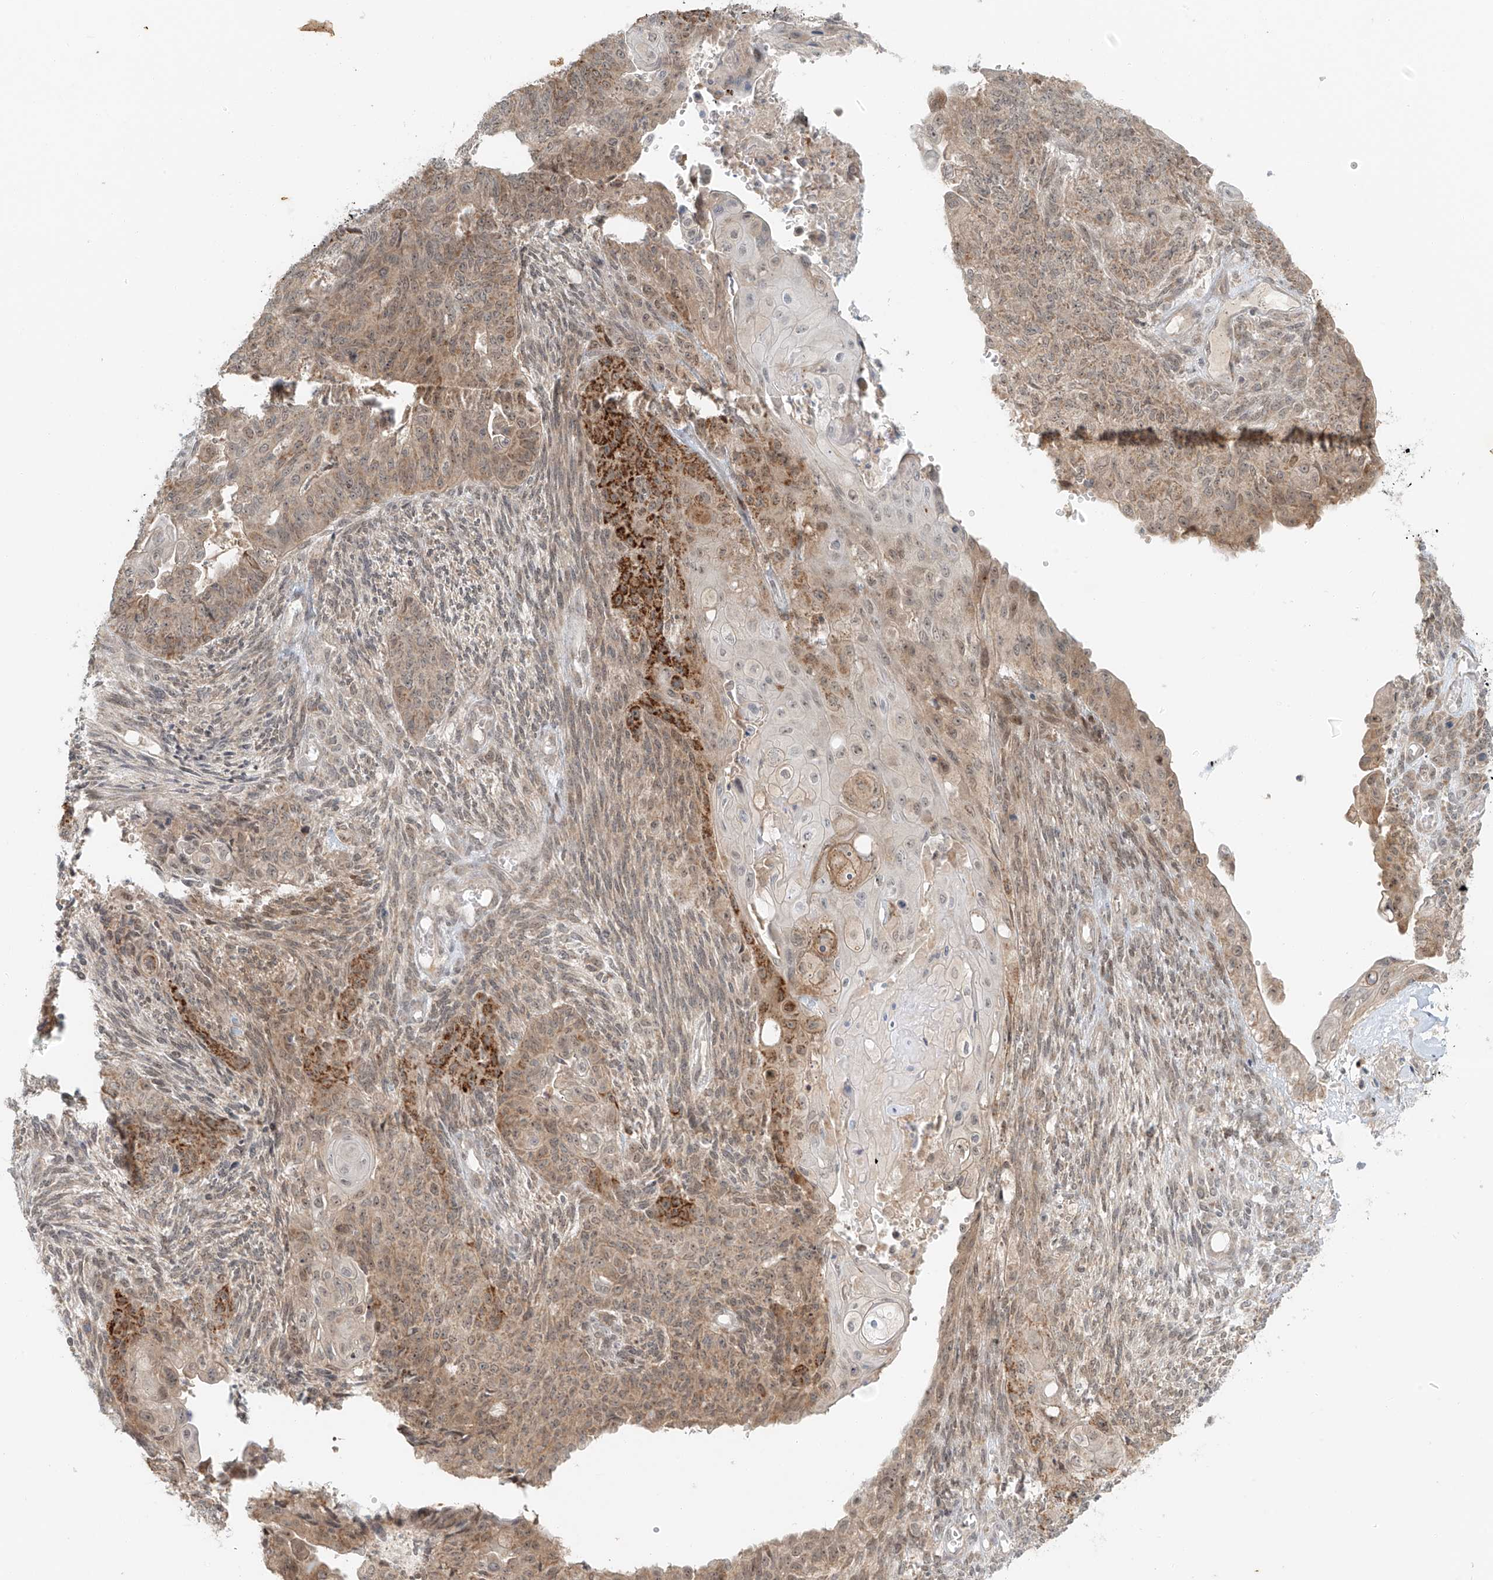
{"staining": {"intensity": "moderate", "quantity": "25%-75%", "location": "cytoplasmic/membranous,nuclear"}, "tissue": "endometrial cancer", "cell_type": "Tumor cells", "image_type": "cancer", "snomed": [{"axis": "morphology", "description": "Adenocarcinoma, NOS"}, {"axis": "topography", "description": "Endometrium"}], "caption": "Endometrial cancer (adenocarcinoma) tissue shows moderate cytoplasmic/membranous and nuclear staining in approximately 25%-75% of tumor cells", "gene": "MIPEP", "patient": {"sex": "female", "age": 32}}